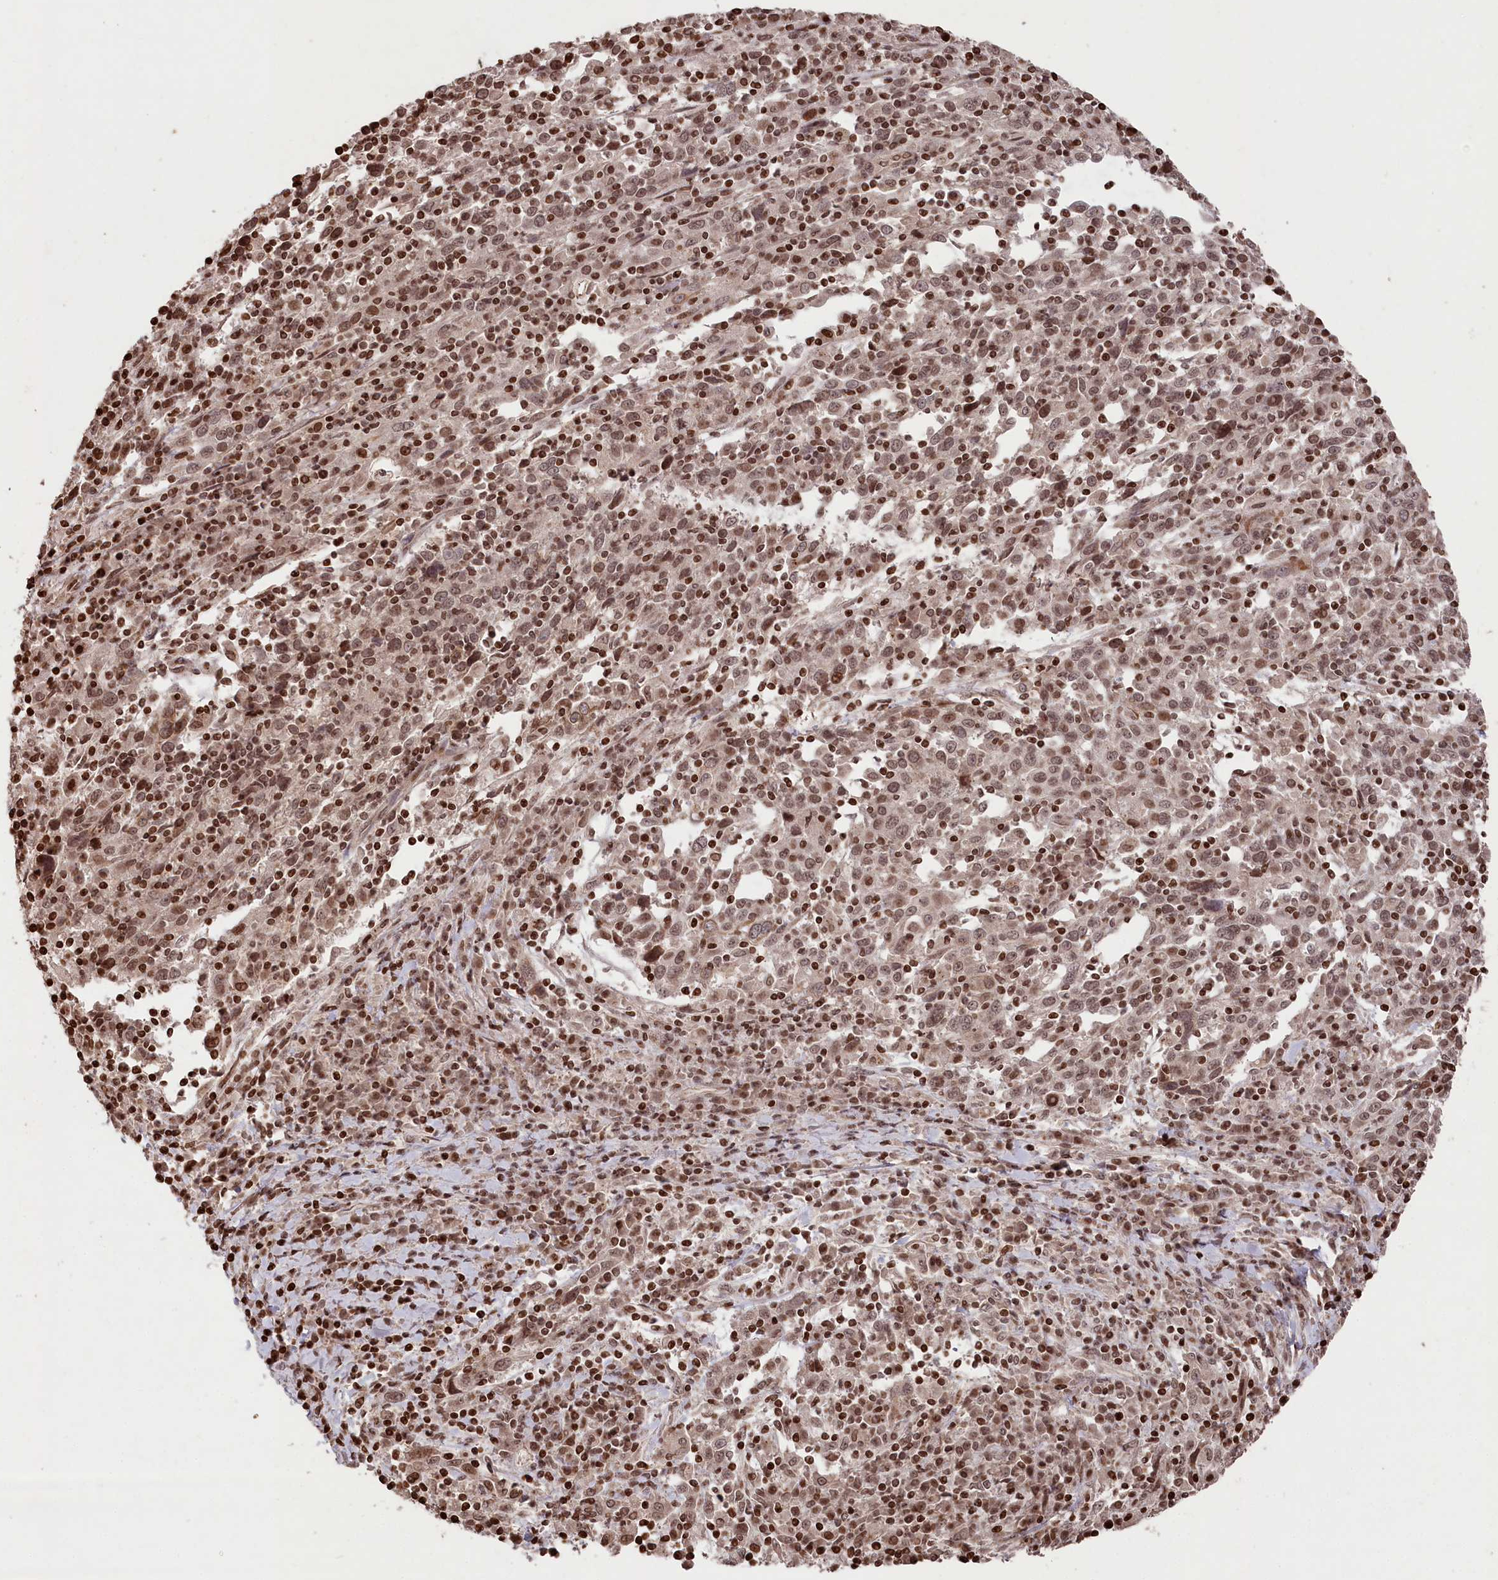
{"staining": {"intensity": "moderate", "quantity": ">75%", "location": "nuclear"}, "tissue": "cervical cancer", "cell_type": "Tumor cells", "image_type": "cancer", "snomed": [{"axis": "morphology", "description": "Squamous cell carcinoma, NOS"}, {"axis": "topography", "description": "Cervix"}], "caption": "About >75% of tumor cells in human cervical cancer (squamous cell carcinoma) reveal moderate nuclear protein positivity as visualized by brown immunohistochemical staining.", "gene": "CCSER2", "patient": {"sex": "female", "age": 46}}